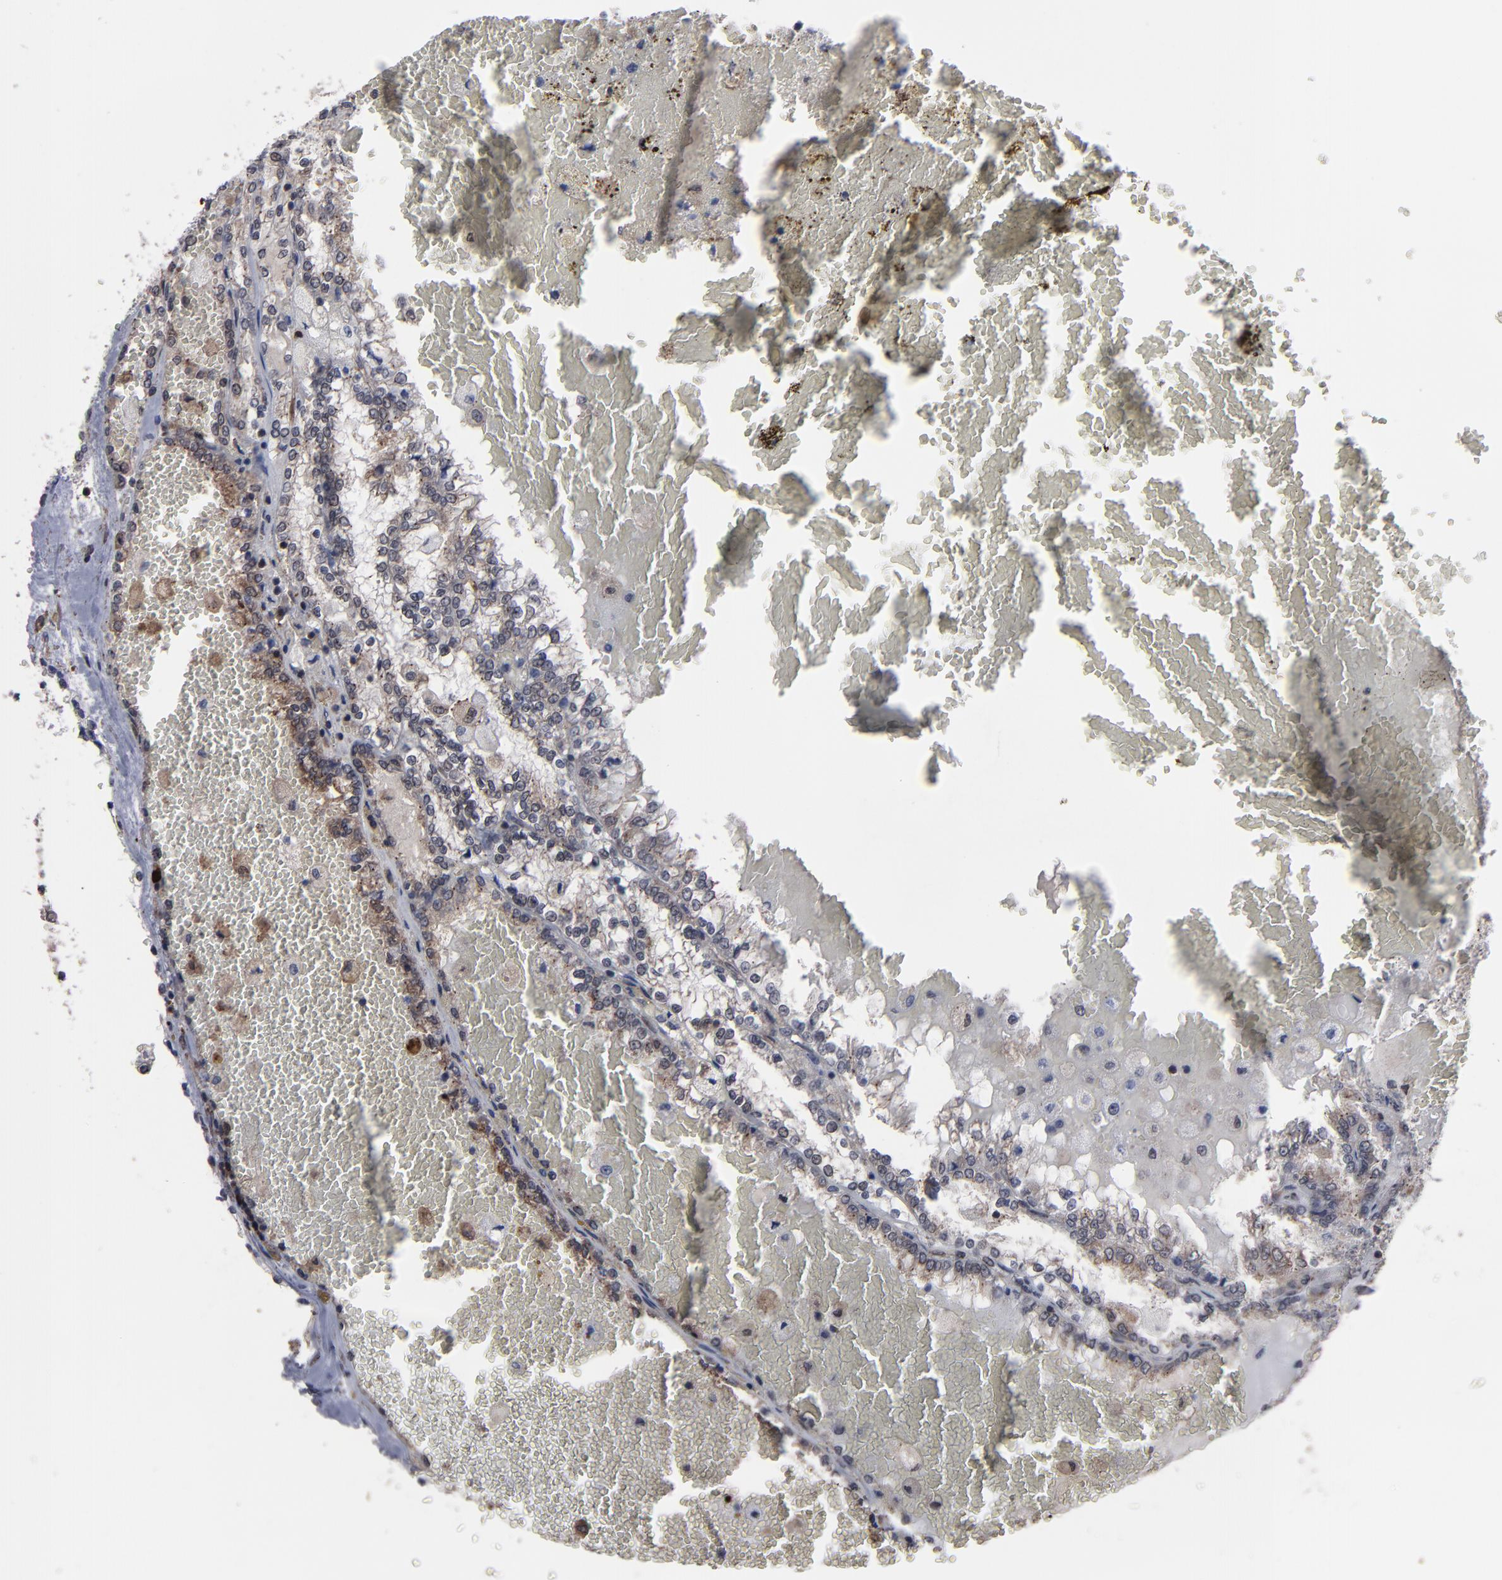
{"staining": {"intensity": "moderate", "quantity": "25%-75%", "location": "cytoplasmic/membranous,nuclear"}, "tissue": "renal cancer", "cell_type": "Tumor cells", "image_type": "cancer", "snomed": [{"axis": "morphology", "description": "Adenocarcinoma, NOS"}, {"axis": "topography", "description": "Kidney"}], "caption": "Renal cancer (adenocarcinoma) tissue demonstrates moderate cytoplasmic/membranous and nuclear staining in about 25%-75% of tumor cells", "gene": "KIAA2026", "patient": {"sex": "female", "age": 56}}